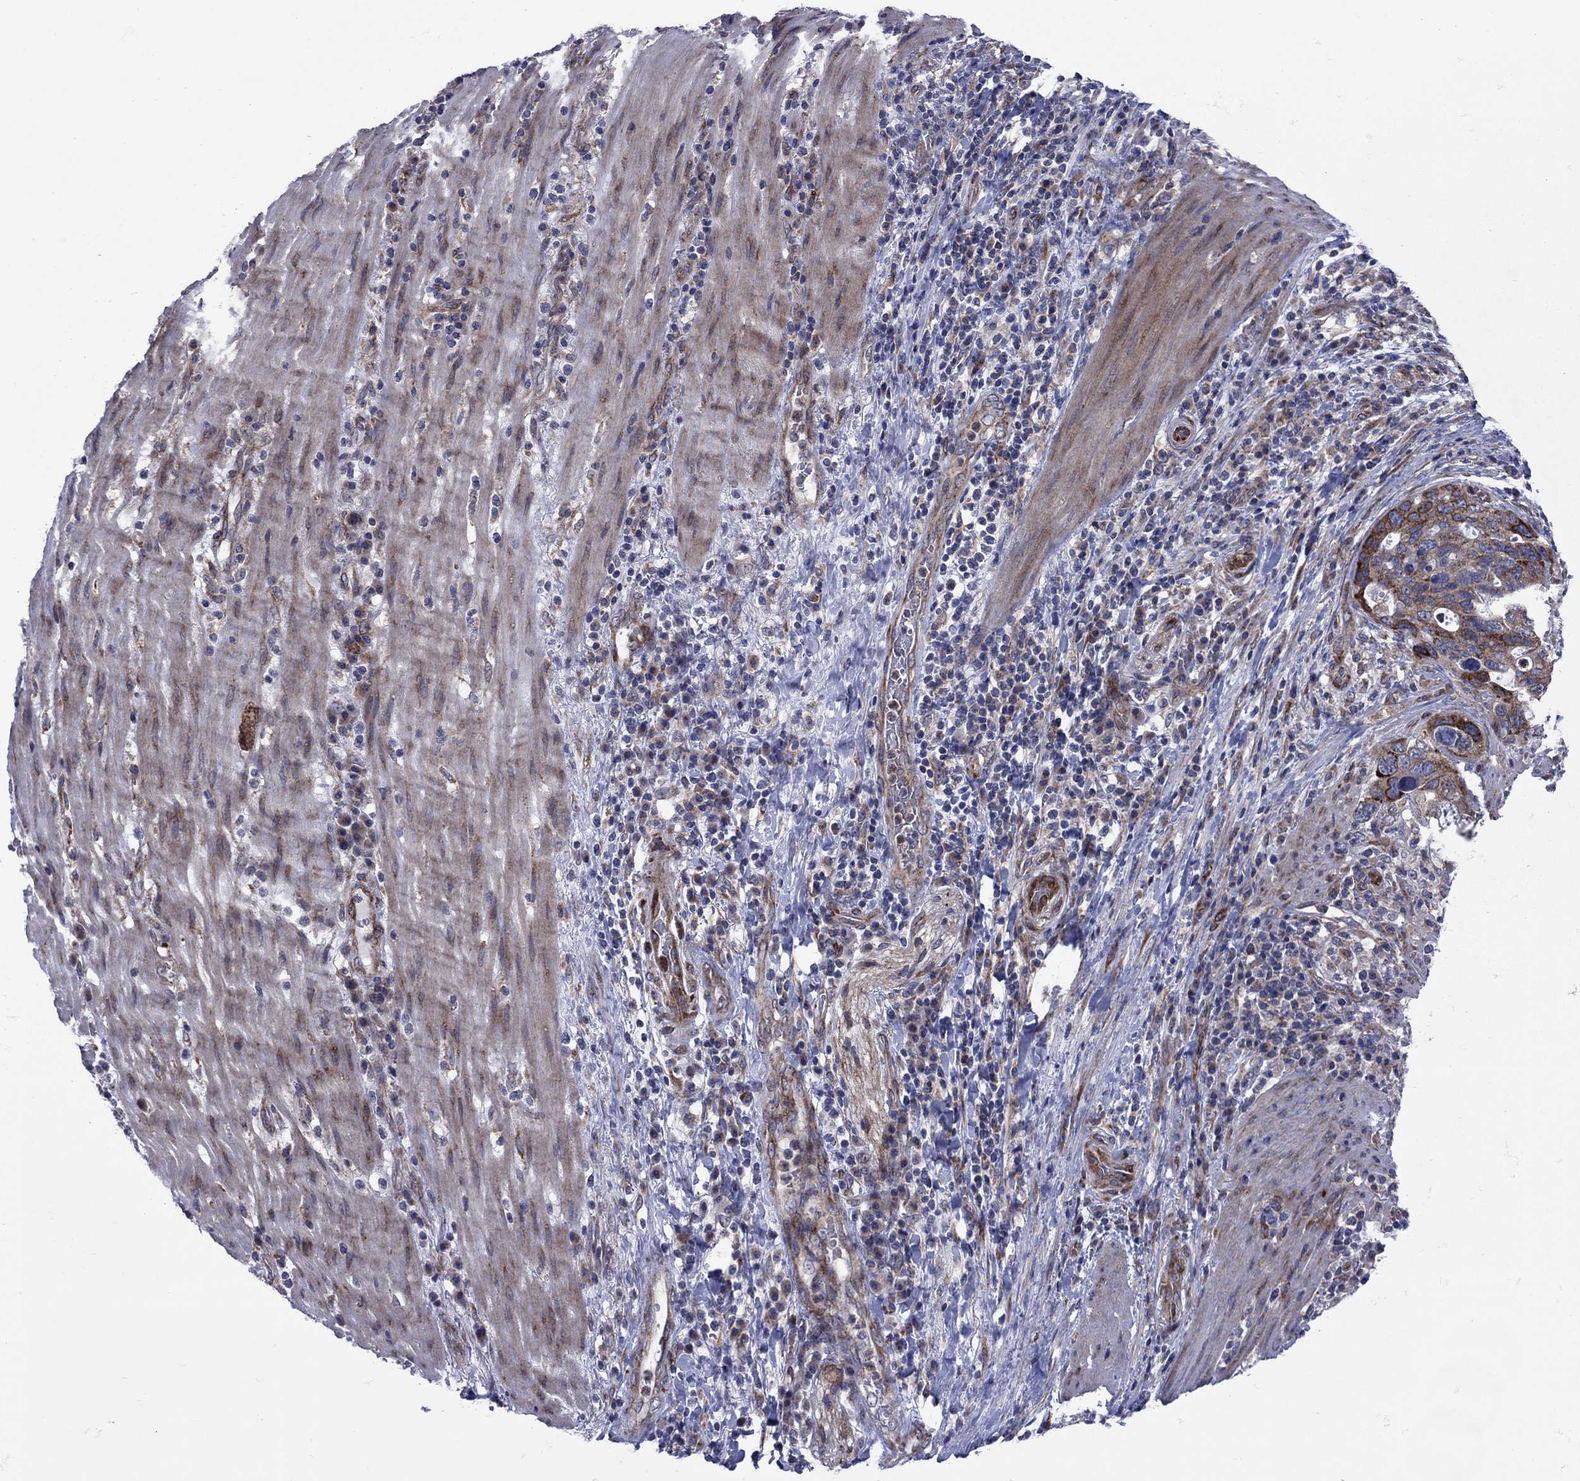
{"staining": {"intensity": "strong", "quantity": "25%-75%", "location": "cytoplasmic/membranous"}, "tissue": "stomach cancer", "cell_type": "Tumor cells", "image_type": "cancer", "snomed": [{"axis": "morphology", "description": "Adenocarcinoma, NOS"}, {"axis": "topography", "description": "Stomach"}], "caption": "This is a micrograph of immunohistochemistry (IHC) staining of stomach cancer (adenocarcinoma), which shows strong expression in the cytoplasmic/membranous of tumor cells.", "gene": "GPR155", "patient": {"sex": "male", "age": 54}}